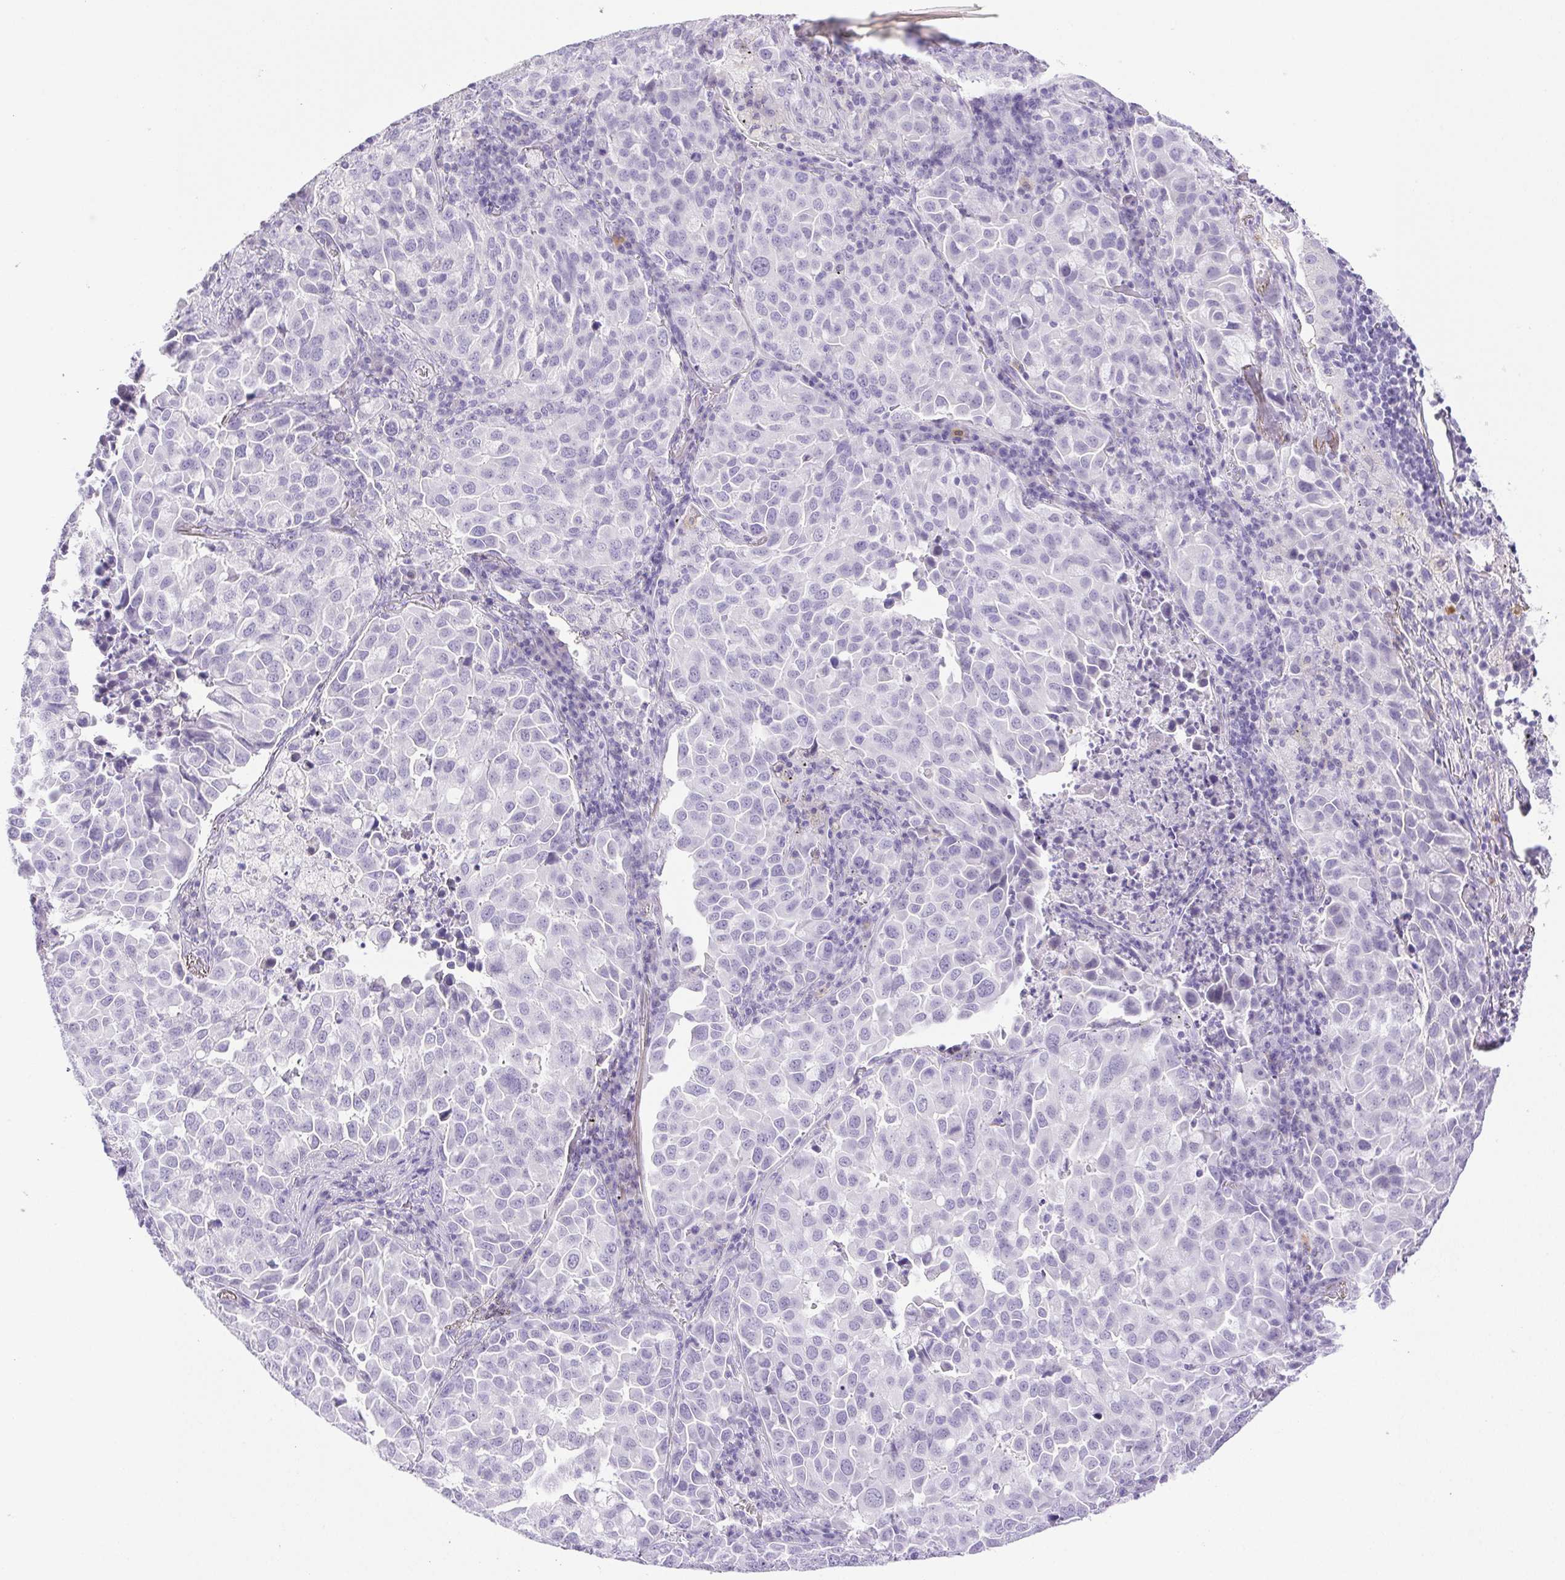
{"staining": {"intensity": "negative", "quantity": "none", "location": "none"}, "tissue": "lung cancer", "cell_type": "Tumor cells", "image_type": "cancer", "snomed": [{"axis": "morphology", "description": "Adenocarcinoma, NOS"}, {"axis": "morphology", "description": "Adenocarcinoma, metastatic, NOS"}, {"axis": "topography", "description": "Lymph node"}, {"axis": "topography", "description": "Lung"}], "caption": "IHC photomicrograph of neoplastic tissue: lung cancer (adenocarcinoma) stained with DAB demonstrates no significant protein staining in tumor cells.", "gene": "PAPPA2", "patient": {"sex": "female", "age": 65}}